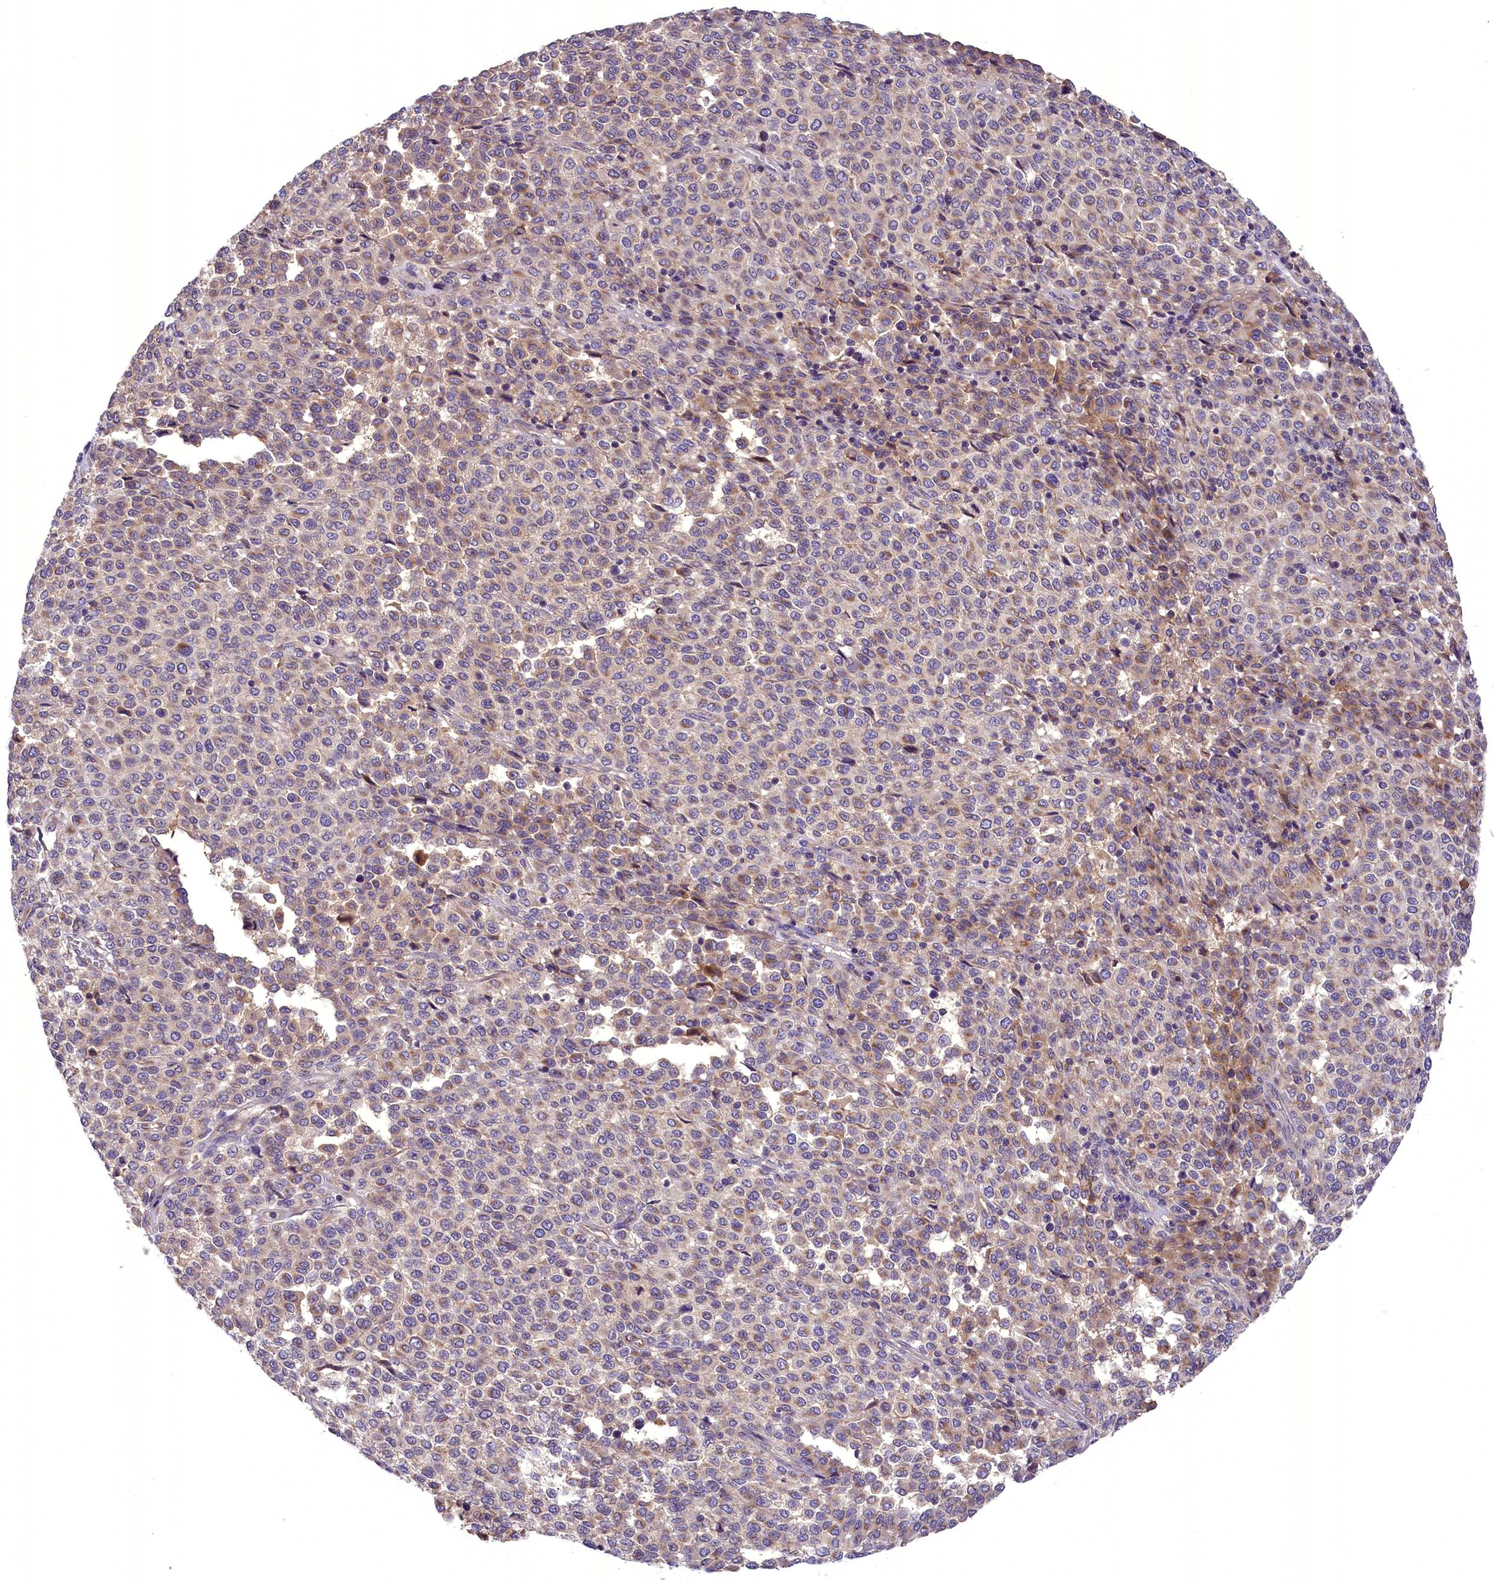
{"staining": {"intensity": "weak", "quantity": "25%-75%", "location": "cytoplasmic/membranous"}, "tissue": "melanoma", "cell_type": "Tumor cells", "image_type": "cancer", "snomed": [{"axis": "morphology", "description": "Malignant melanoma, Metastatic site"}, {"axis": "topography", "description": "Pancreas"}], "caption": "Brown immunohistochemical staining in melanoma shows weak cytoplasmic/membranous positivity in approximately 25%-75% of tumor cells. (Brightfield microscopy of DAB IHC at high magnification).", "gene": "DNAJB9", "patient": {"sex": "female", "age": 30}}